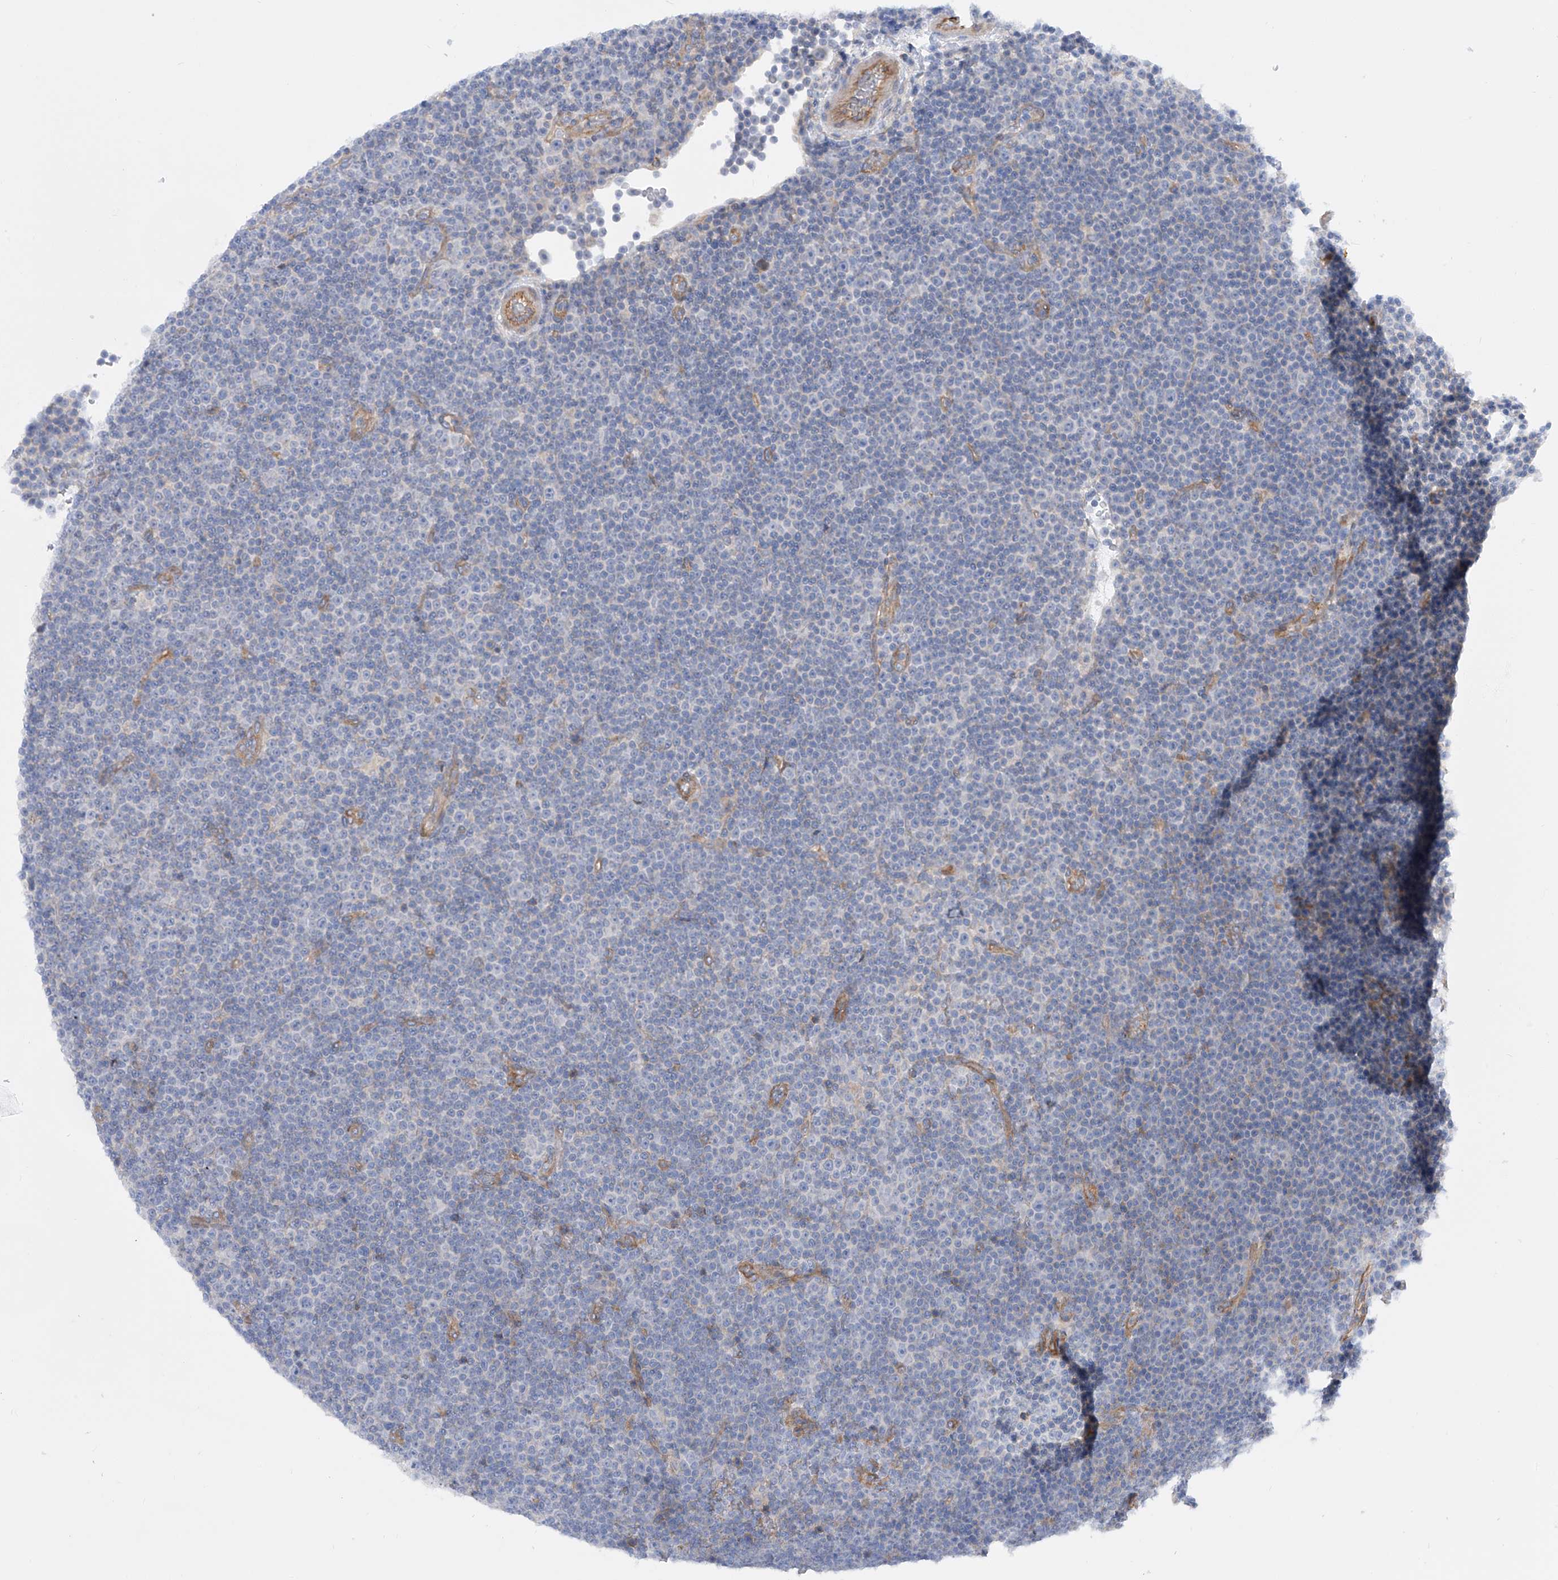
{"staining": {"intensity": "negative", "quantity": "none", "location": "none"}, "tissue": "lymphoma", "cell_type": "Tumor cells", "image_type": "cancer", "snomed": [{"axis": "morphology", "description": "Malignant lymphoma, non-Hodgkin's type, Low grade"}, {"axis": "topography", "description": "Lymph node"}], "caption": "The photomicrograph shows no significant positivity in tumor cells of lymphoma. (DAB (3,3'-diaminobenzidine) immunohistochemistry, high magnification).", "gene": "TMEM209", "patient": {"sex": "female", "age": 67}}